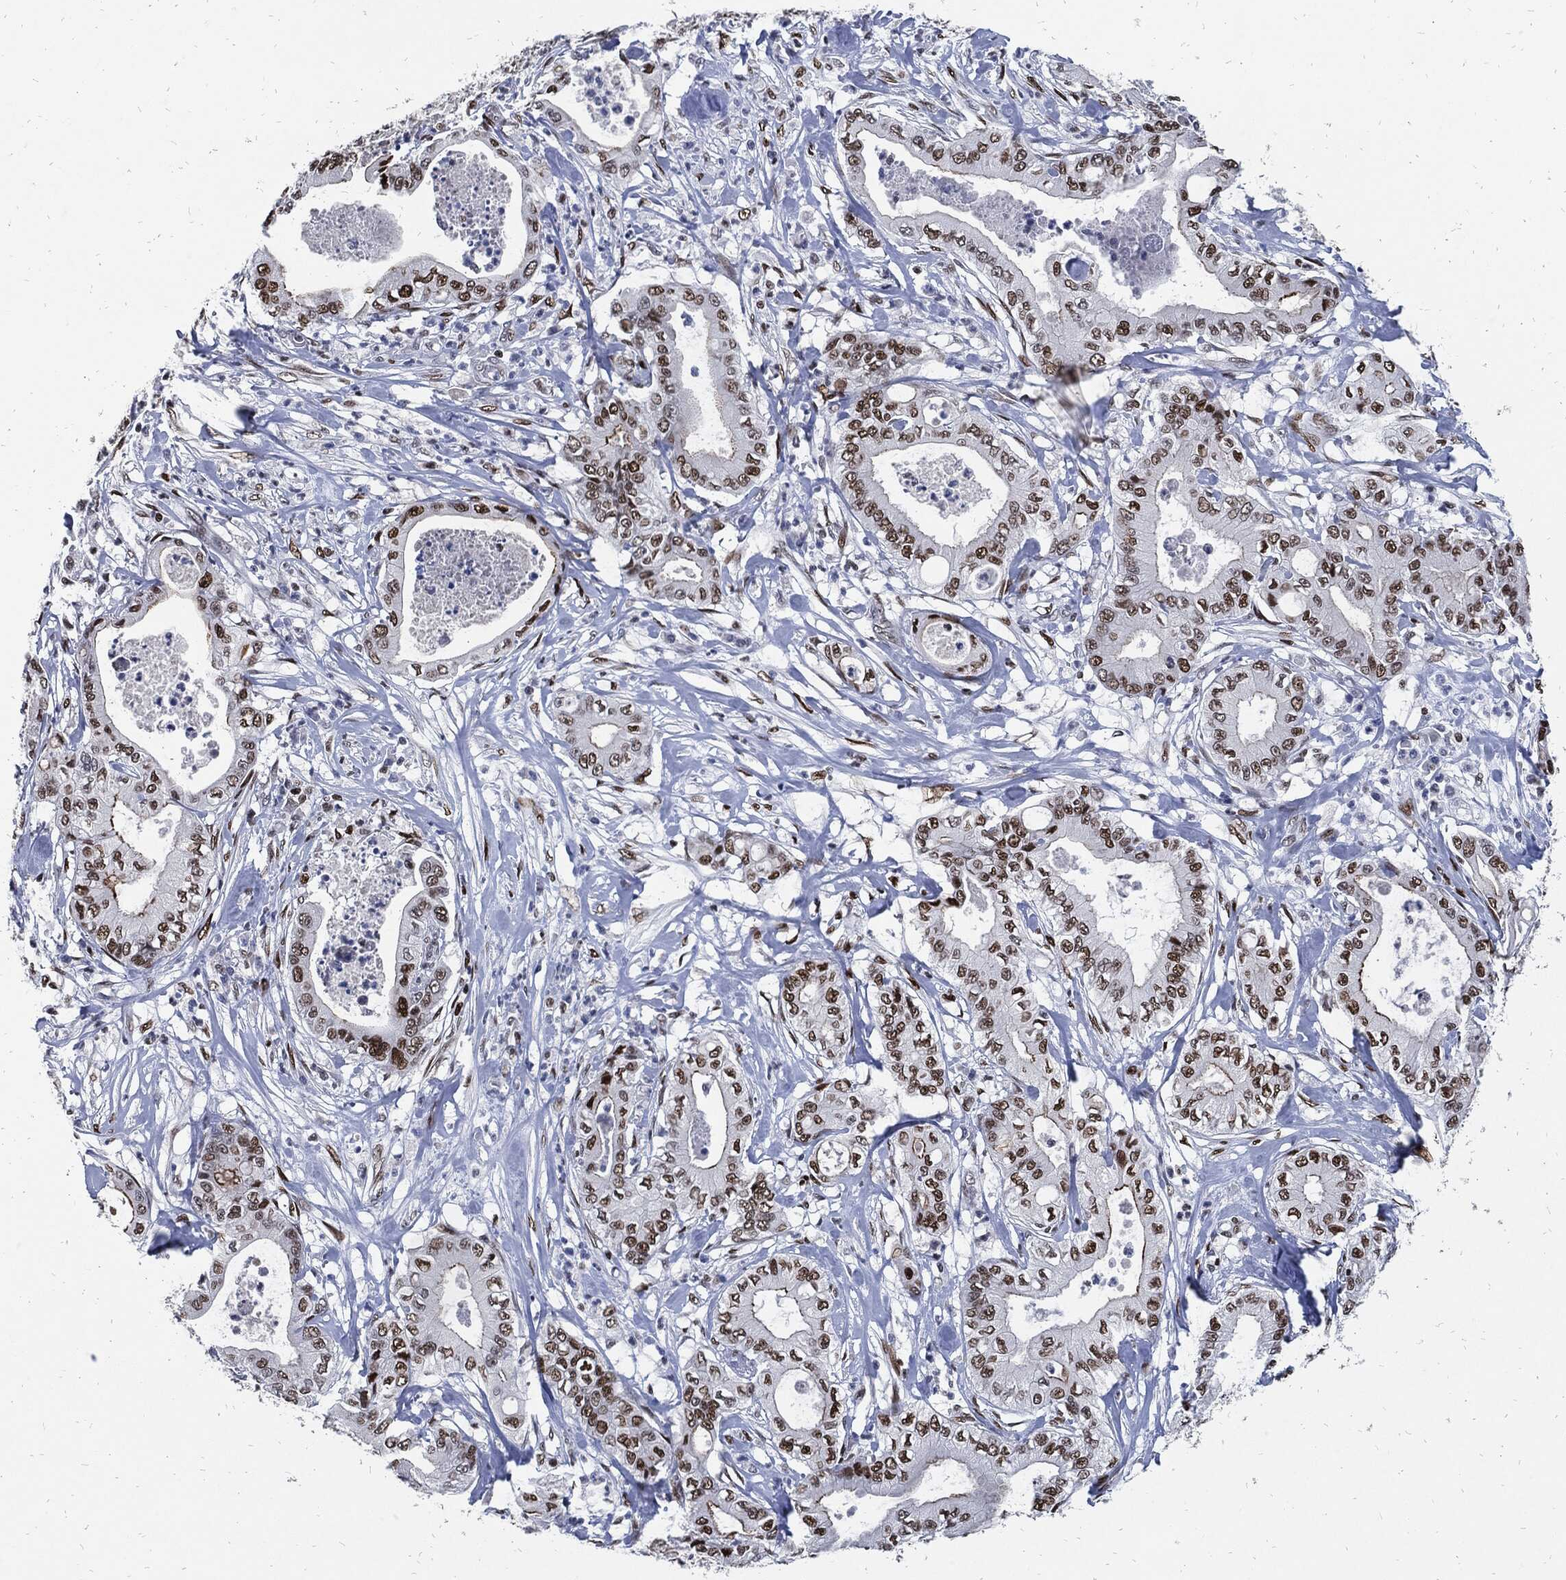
{"staining": {"intensity": "moderate", "quantity": ">75%", "location": "nuclear"}, "tissue": "pancreatic cancer", "cell_type": "Tumor cells", "image_type": "cancer", "snomed": [{"axis": "morphology", "description": "Adenocarcinoma, NOS"}, {"axis": "topography", "description": "Pancreas"}], "caption": "A high-resolution photomicrograph shows immunohistochemistry staining of adenocarcinoma (pancreatic), which exhibits moderate nuclear expression in approximately >75% of tumor cells.", "gene": "JUN", "patient": {"sex": "male", "age": 71}}